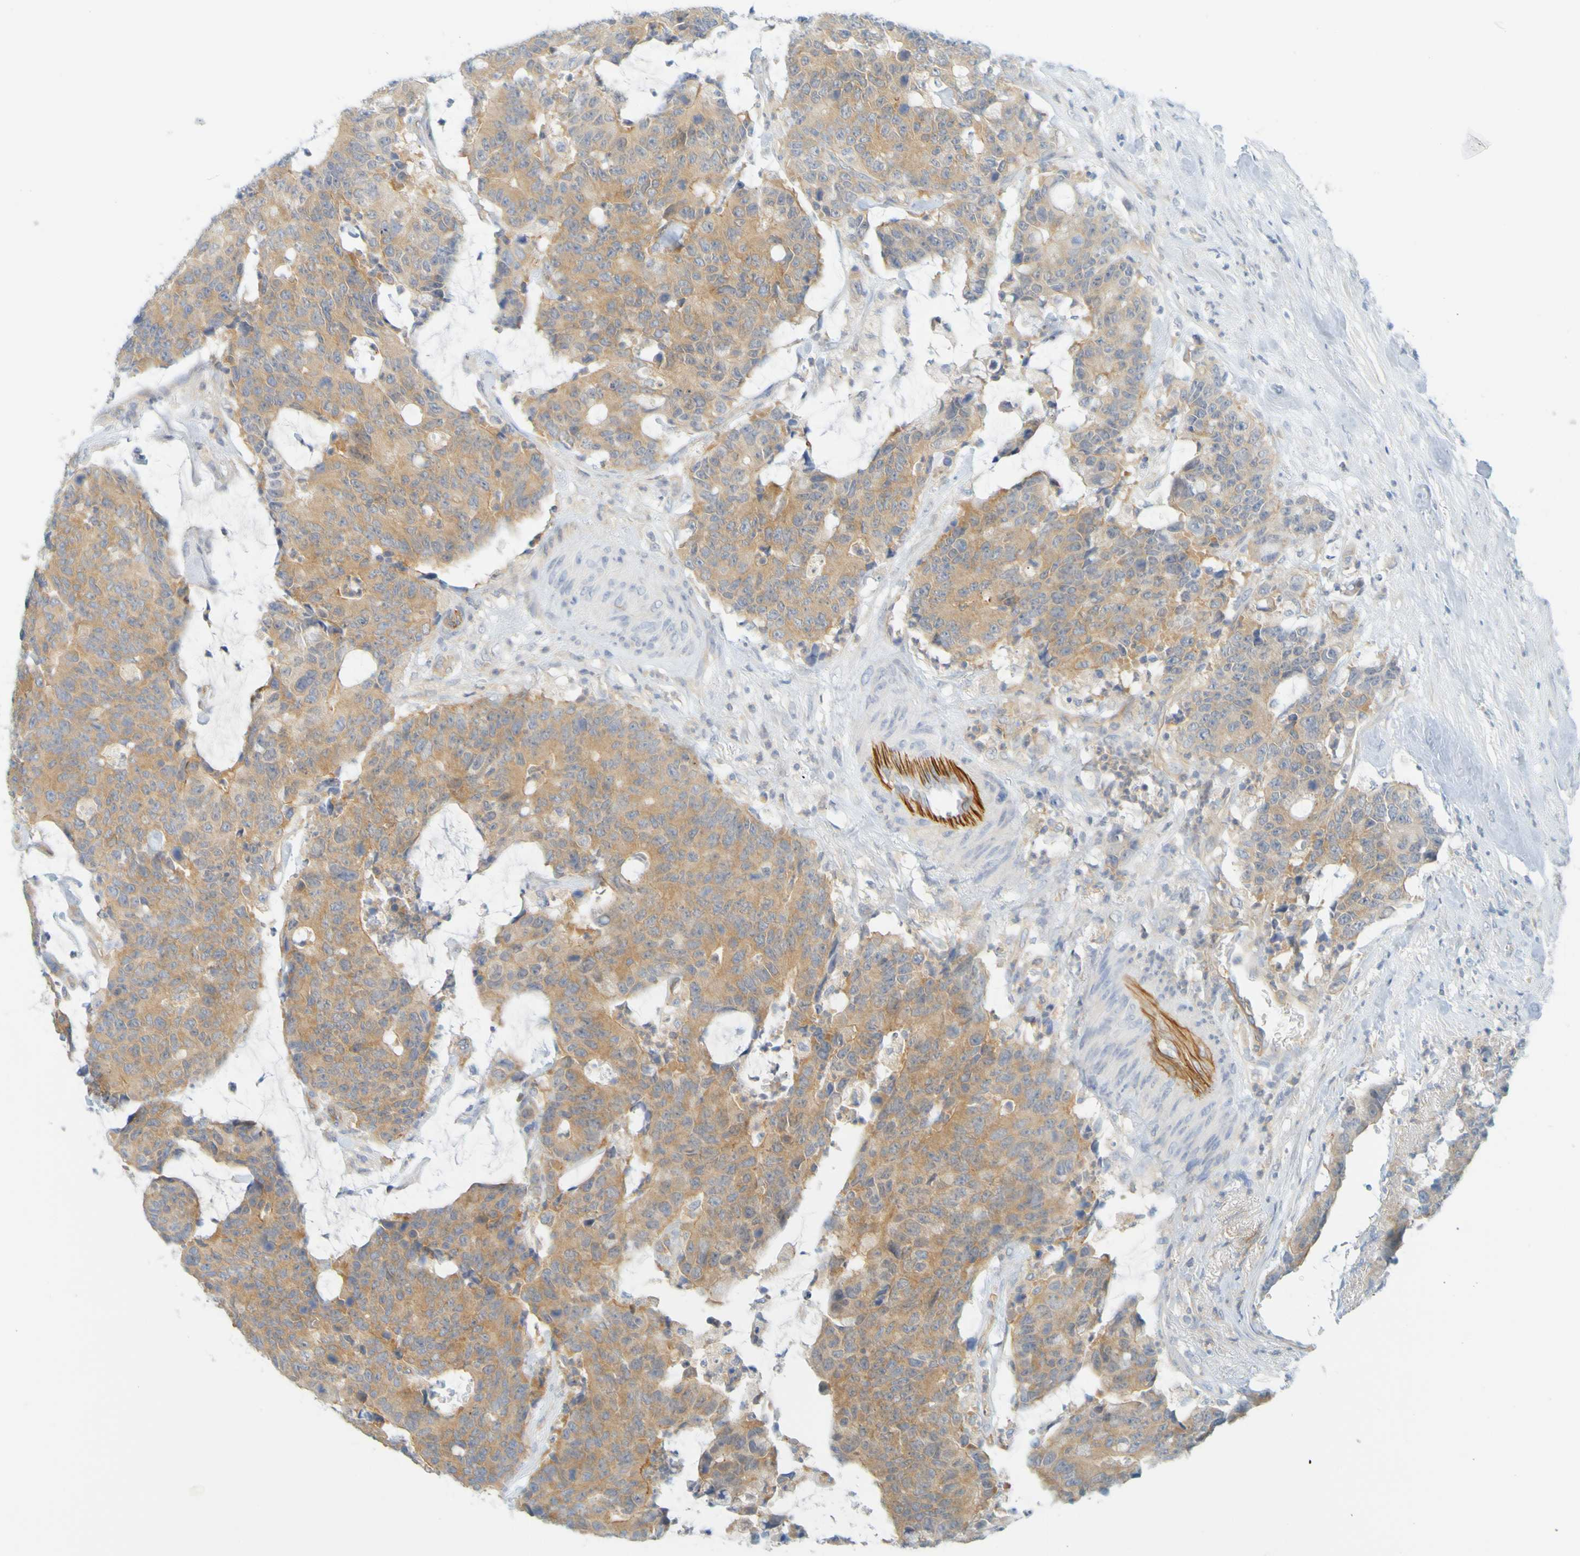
{"staining": {"intensity": "moderate", "quantity": ">75%", "location": "cytoplasmic/membranous"}, "tissue": "colorectal cancer", "cell_type": "Tumor cells", "image_type": "cancer", "snomed": [{"axis": "morphology", "description": "Adenocarcinoma, NOS"}, {"axis": "topography", "description": "Colon"}], "caption": "A medium amount of moderate cytoplasmic/membranous positivity is identified in about >75% of tumor cells in colorectal cancer (adenocarcinoma) tissue.", "gene": "APPL1", "patient": {"sex": "female", "age": 86}}